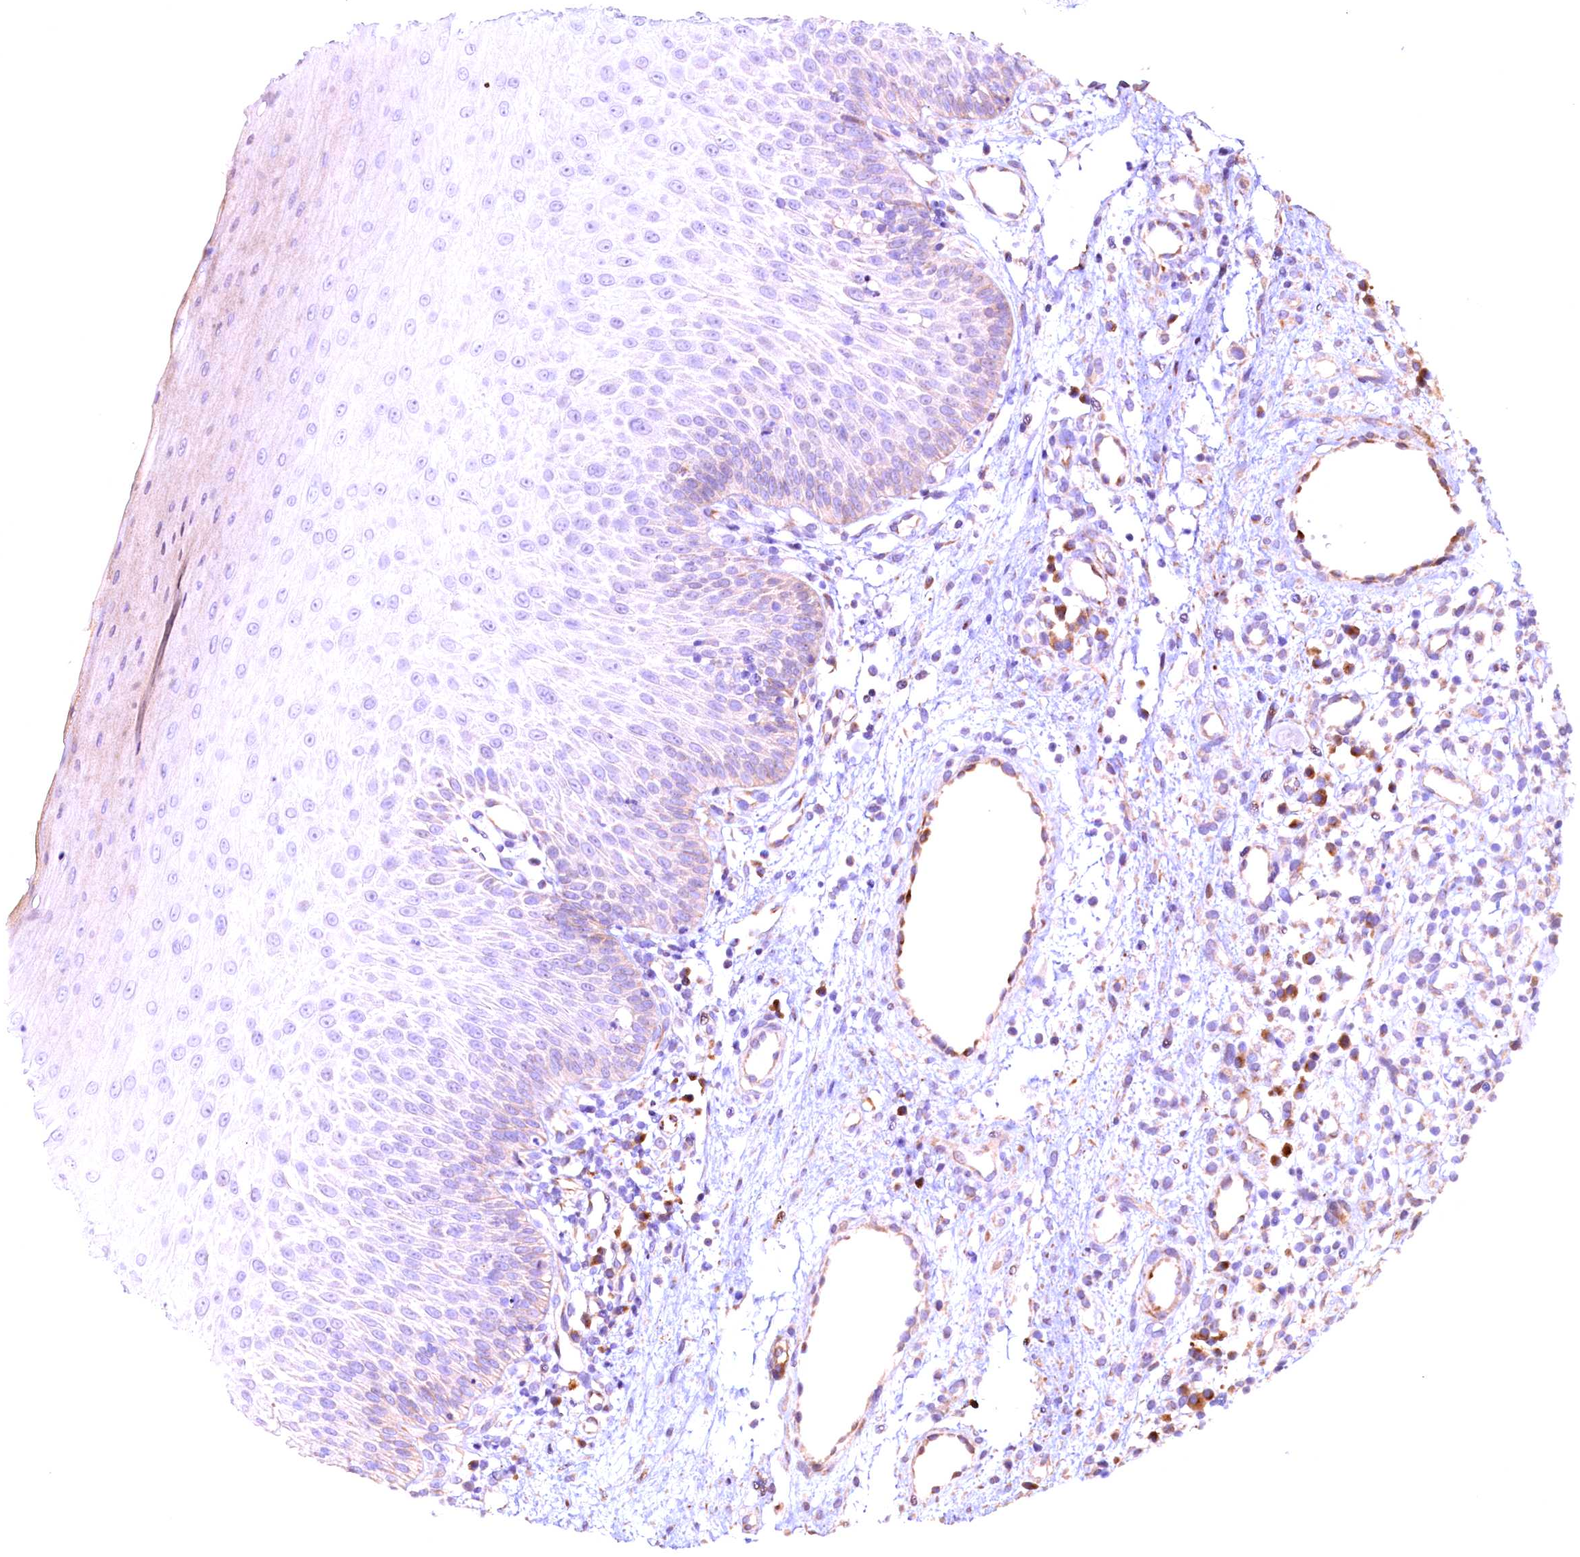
{"staining": {"intensity": "moderate", "quantity": "<25%", "location": "cytoplasmic/membranous,nuclear"}, "tissue": "oral mucosa", "cell_type": "Squamous epithelial cells", "image_type": "normal", "snomed": [{"axis": "morphology", "description": "Normal tissue, NOS"}, {"axis": "topography", "description": "Oral tissue"}], "caption": "Immunohistochemistry (IHC) staining of benign oral mucosa, which reveals low levels of moderate cytoplasmic/membranous,nuclear expression in approximately <25% of squamous epithelial cells indicating moderate cytoplasmic/membranous,nuclear protein expression. The staining was performed using DAB (3,3'-diaminobenzidine) (brown) for protein detection and nuclei were counterstained in hematoxylin (blue).", "gene": "RPUSD2", "patient": {"sex": "female", "age": 13}}